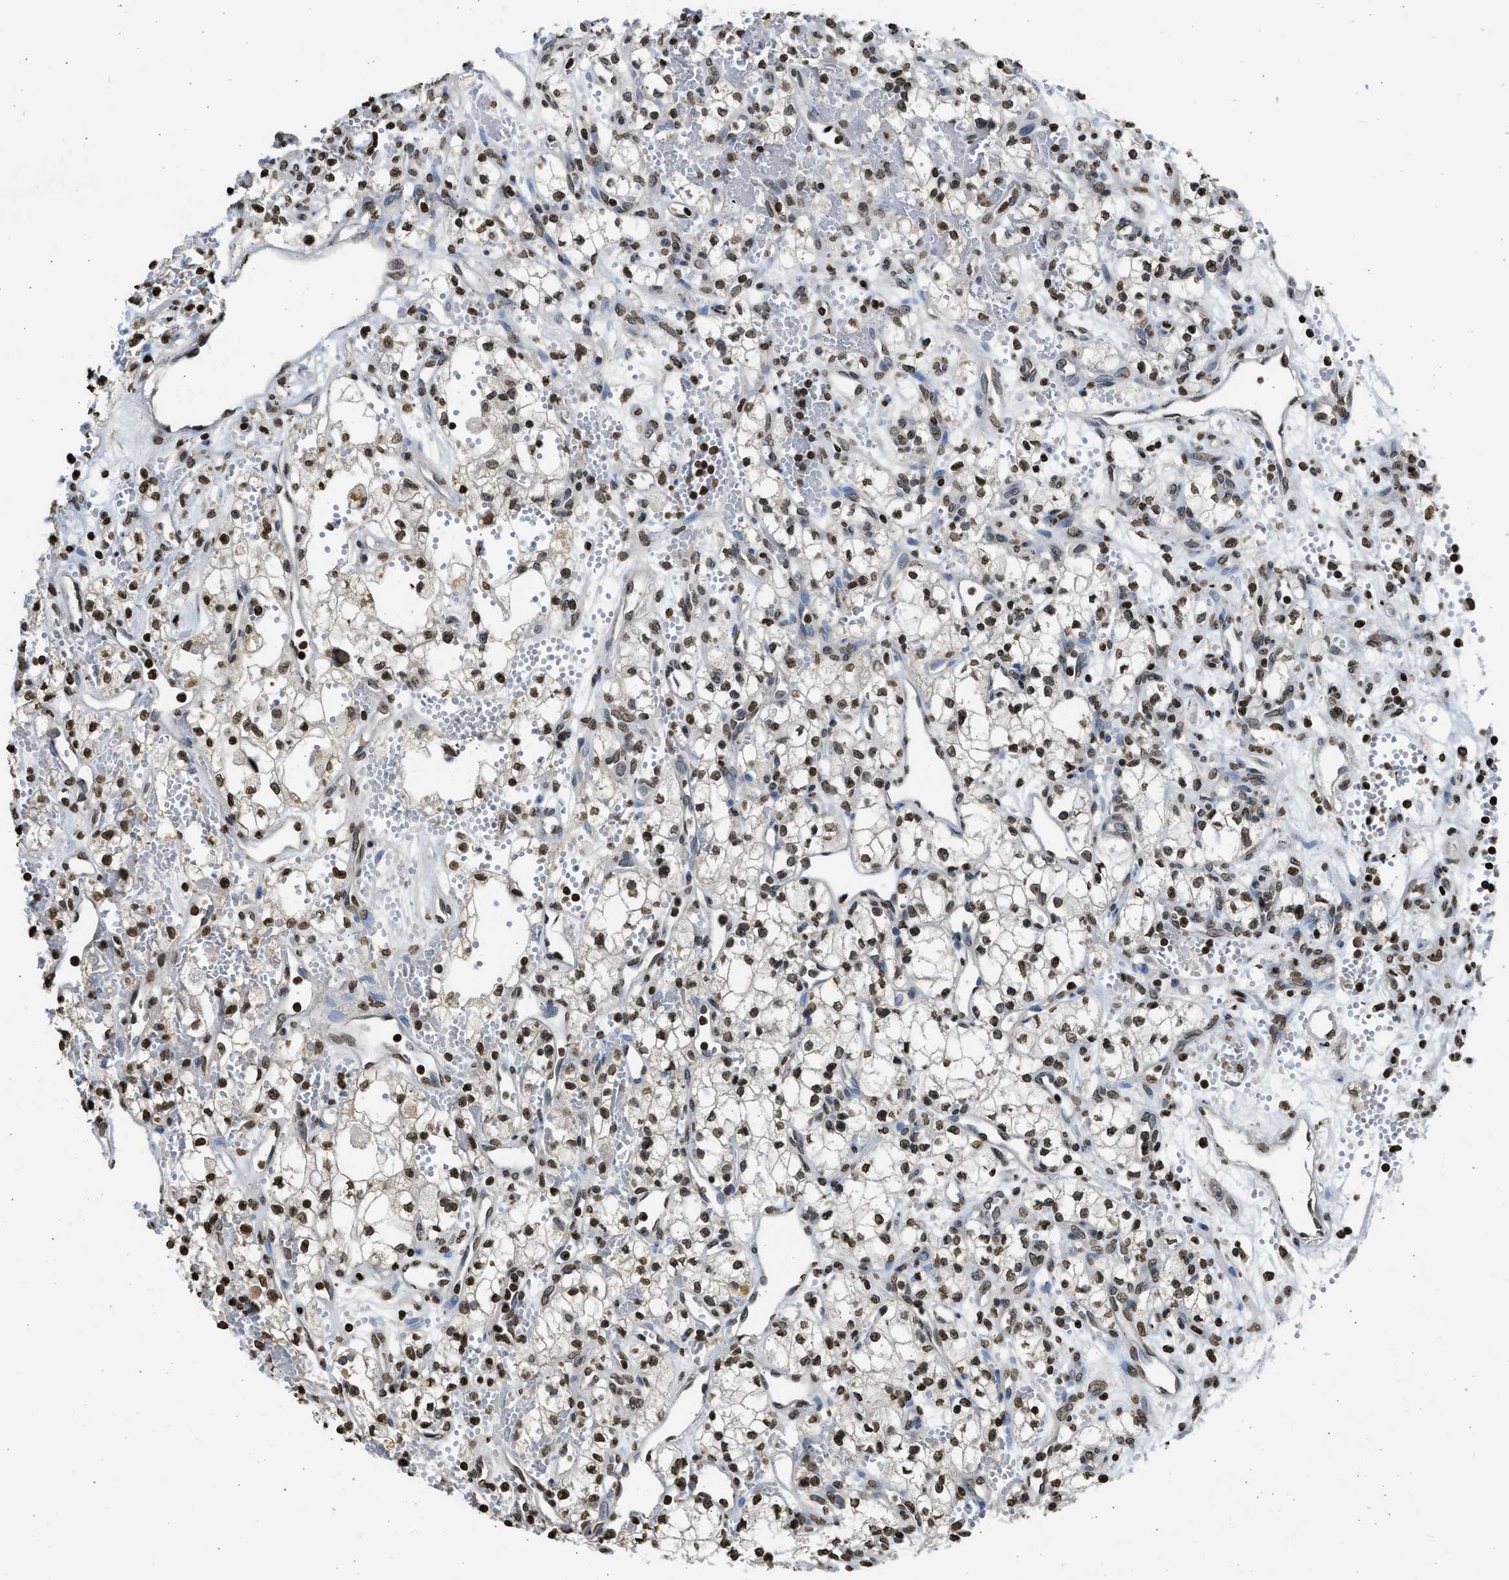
{"staining": {"intensity": "strong", "quantity": ">75%", "location": "nuclear"}, "tissue": "renal cancer", "cell_type": "Tumor cells", "image_type": "cancer", "snomed": [{"axis": "morphology", "description": "Adenocarcinoma, NOS"}, {"axis": "topography", "description": "Kidney"}], "caption": "A photomicrograph of human renal cancer (adenocarcinoma) stained for a protein exhibits strong nuclear brown staining in tumor cells.", "gene": "RRAGC", "patient": {"sex": "male", "age": 59}}